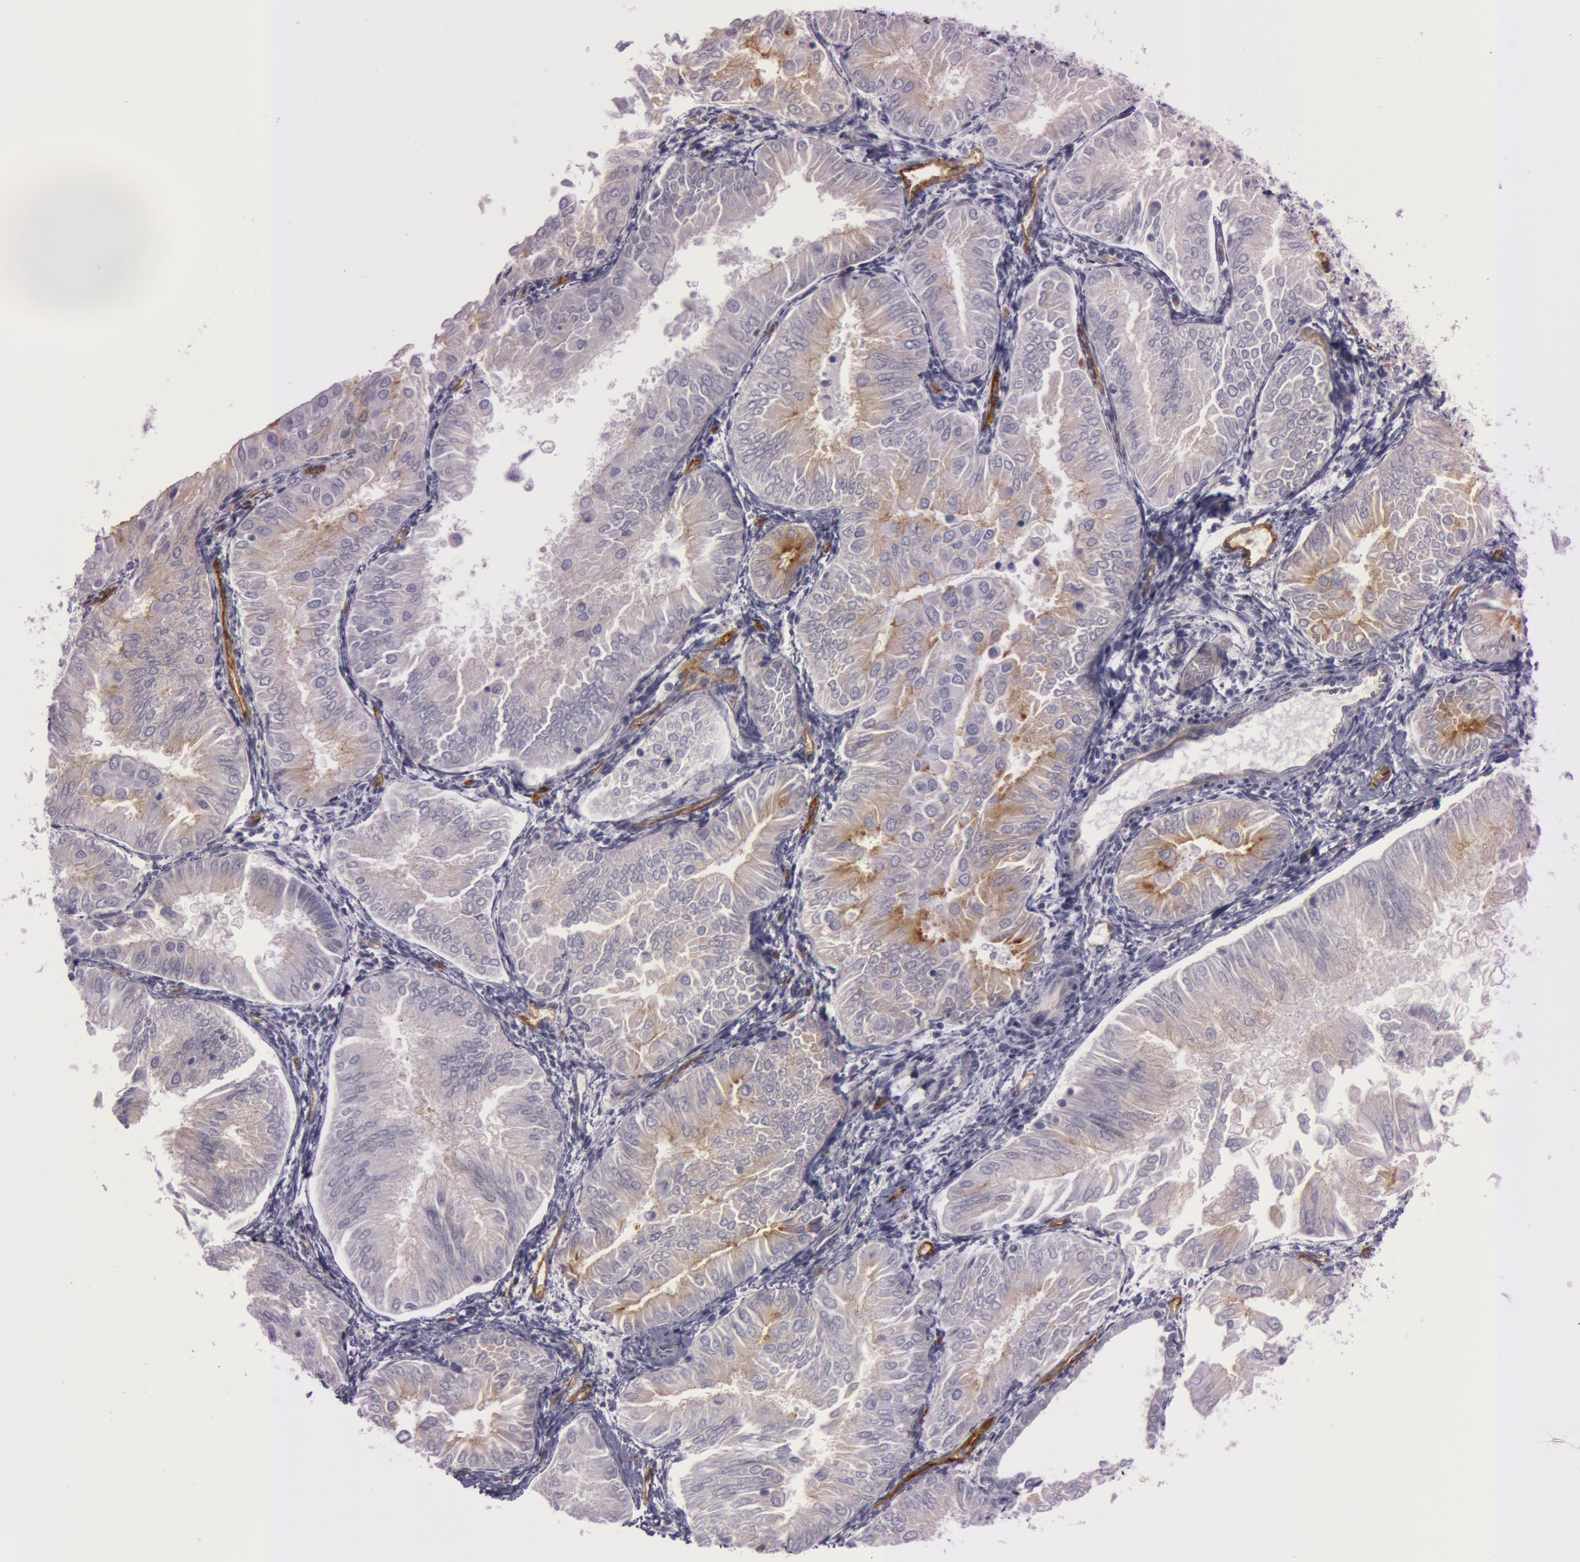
{"staining": {"intensity": "negative", "quantity": "none", "location": "none"}, "tissue": "endometrial cancer", "cell_type": "Tumor cells", "image_type": "cancer", "snomed": [{"axis": "morphology", "description": "Adenocarcinoma, NOS"}, {"axis": "topography", "description": "Endometrium"}], "caption": "An image of endometrial cancer stained for a protein shows no brown staining in tumor cells. (Immunohistochemistry, brightfield microscopy, high magnification).", "gene": "FOLH1", "patient": {"sex": "female", "age": 53}}